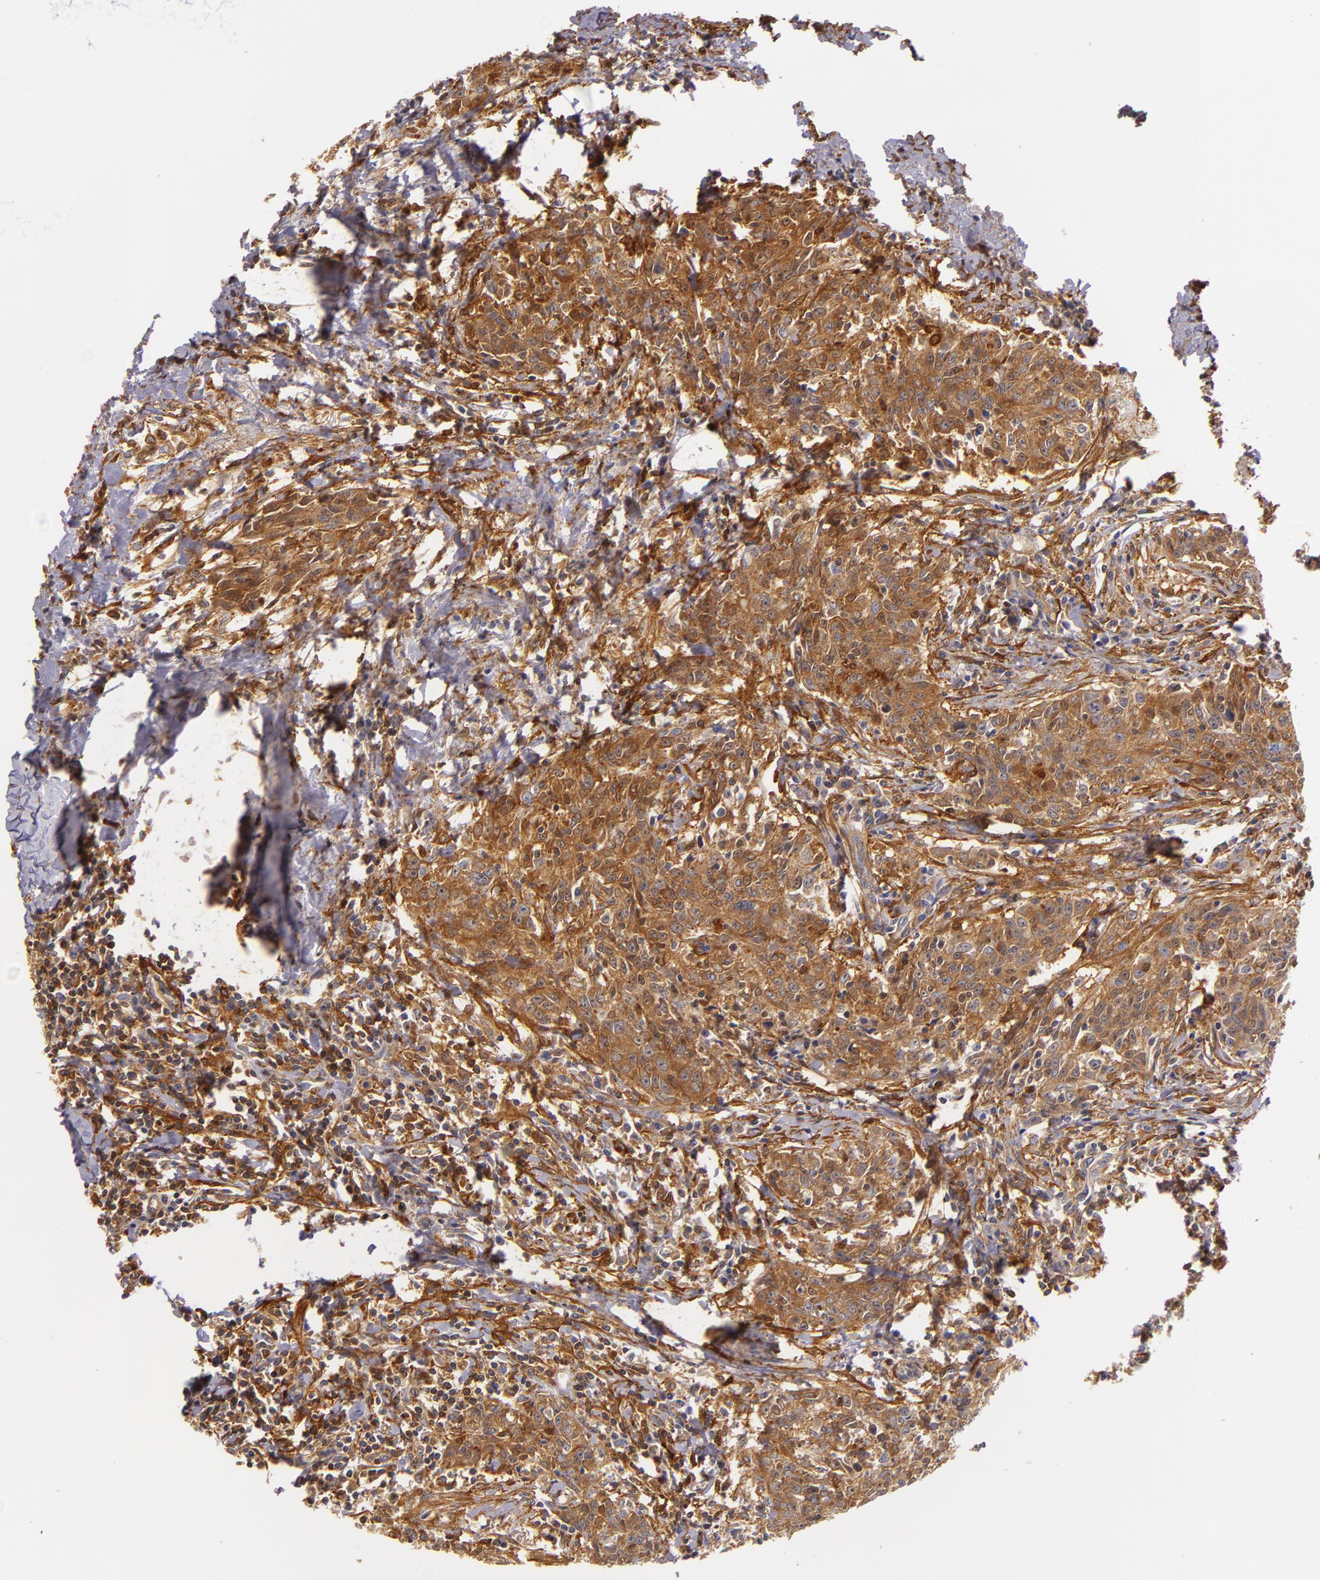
{"staining": {"intensity": "strong", "quantity": ">75%", "location": "cytoplasmic/membranous"}, "tissue": "breast cancer", "cell_type": "Tumor cells", "image_type": "cancer", "snomed": [{"axis": "morphology", "description": "Duct carcinoma"}, {"axis": "topography", "description": "Breast"}], "caption": "Breast invasive ductal carcinoma was stained to show a protein in brown. There is high levels of strong cytoplasmic/membranous positivity in about >75% of tumor cells. The staining was performed using DAB (3,3'-diaminobenzidine) to visualize the protein expression in brown, while the nuclei were stained in blue with hematoxylin (Magnification: 20x).", "gene": "TOM1", "patient": {"sex": "female", "age": 50}}